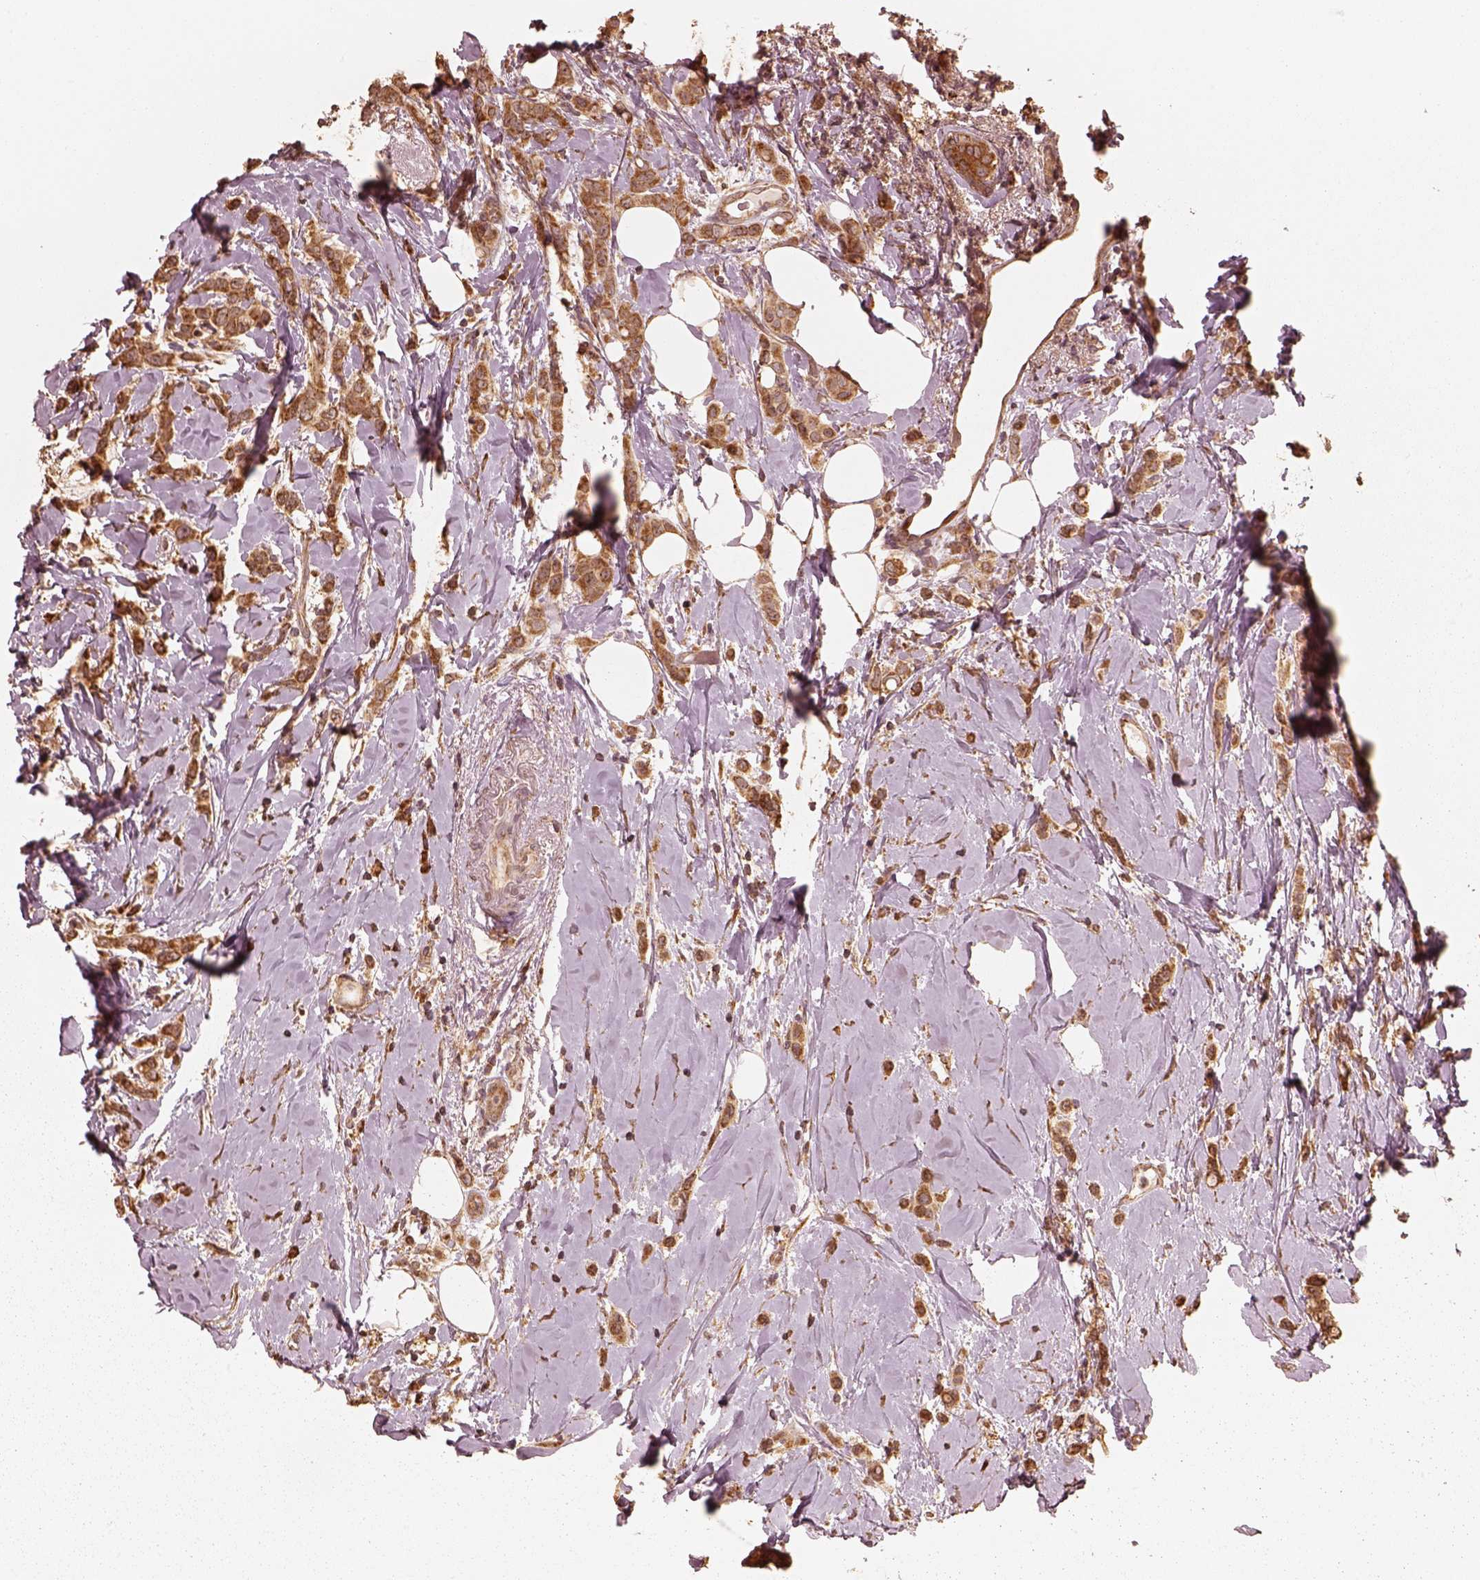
{"staining": {"intensity": "strong", "quantity": ">75%", "location": "cytoplasmic/membranous"}, "tissue": "breast cancer", "cell_type": "Tumor cells", "image_type": "cancer", "snomed": [{"axis": "morphology", "description": "Lobular carcinoma"}, {"axis": "topography", "description": "Breast"}], "caption": "Protein expression analysis of human breast cancer reveals strong cytoplasmic/membranous expression in about >75% of tumor cells.", "gene": "DNAJC25", "patient": {"sex": "female", "age": 66}}